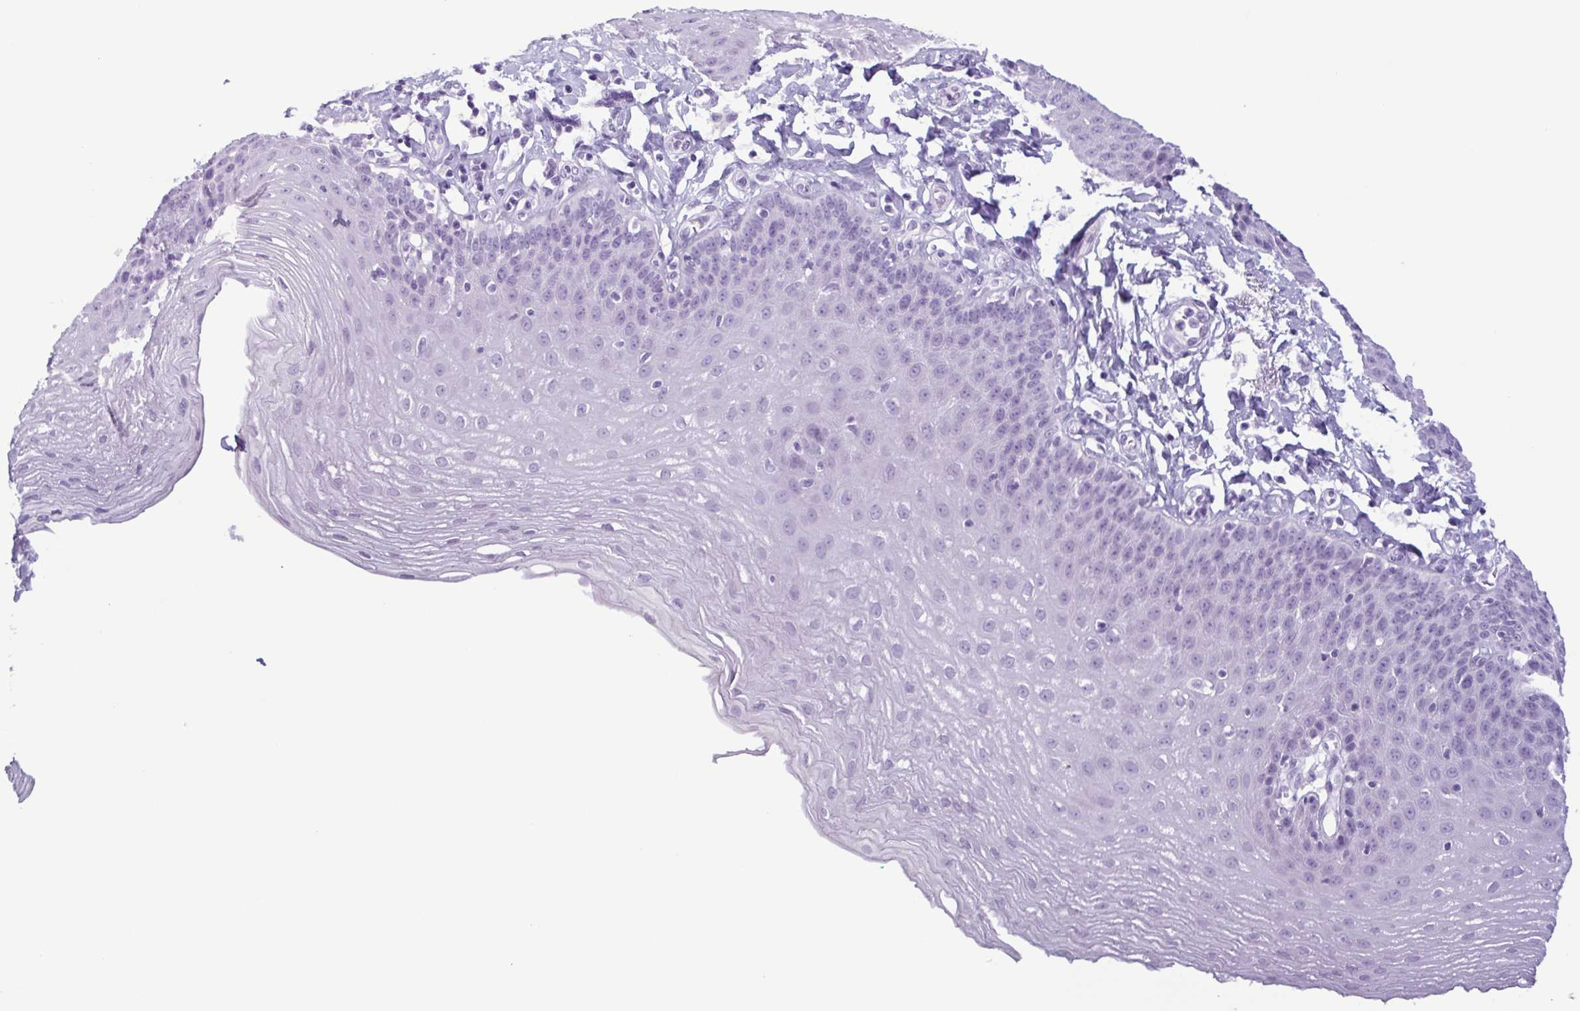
{"staining": {"intensity": "negative", "quantity": "none", "location": "none"}, "tissue": "esophagus", "cell_type": "Squamous epithelial cells", "image_type": "normal", "snomed": [{"axis": "morphology", "description": "Normal tissue, NOS"}, {"axis": "topography", "description": "Esophagus"}], "caption": "This histopathology image is of normal esophagus stained with immunohistochemistry (IHC) to label a protein in brown with the nuclei are counter-stained blue. There is no staining in squamous epithelial cells. The staining was performed using DAB (3,3'-diaminobenzidine) to visualize the protein expression in brown, while the nuclei were stained in blue with hematoxylin (Magnification: 20x).", "gene": "LTF", "patient": {"sex": "female", "age": 81}}